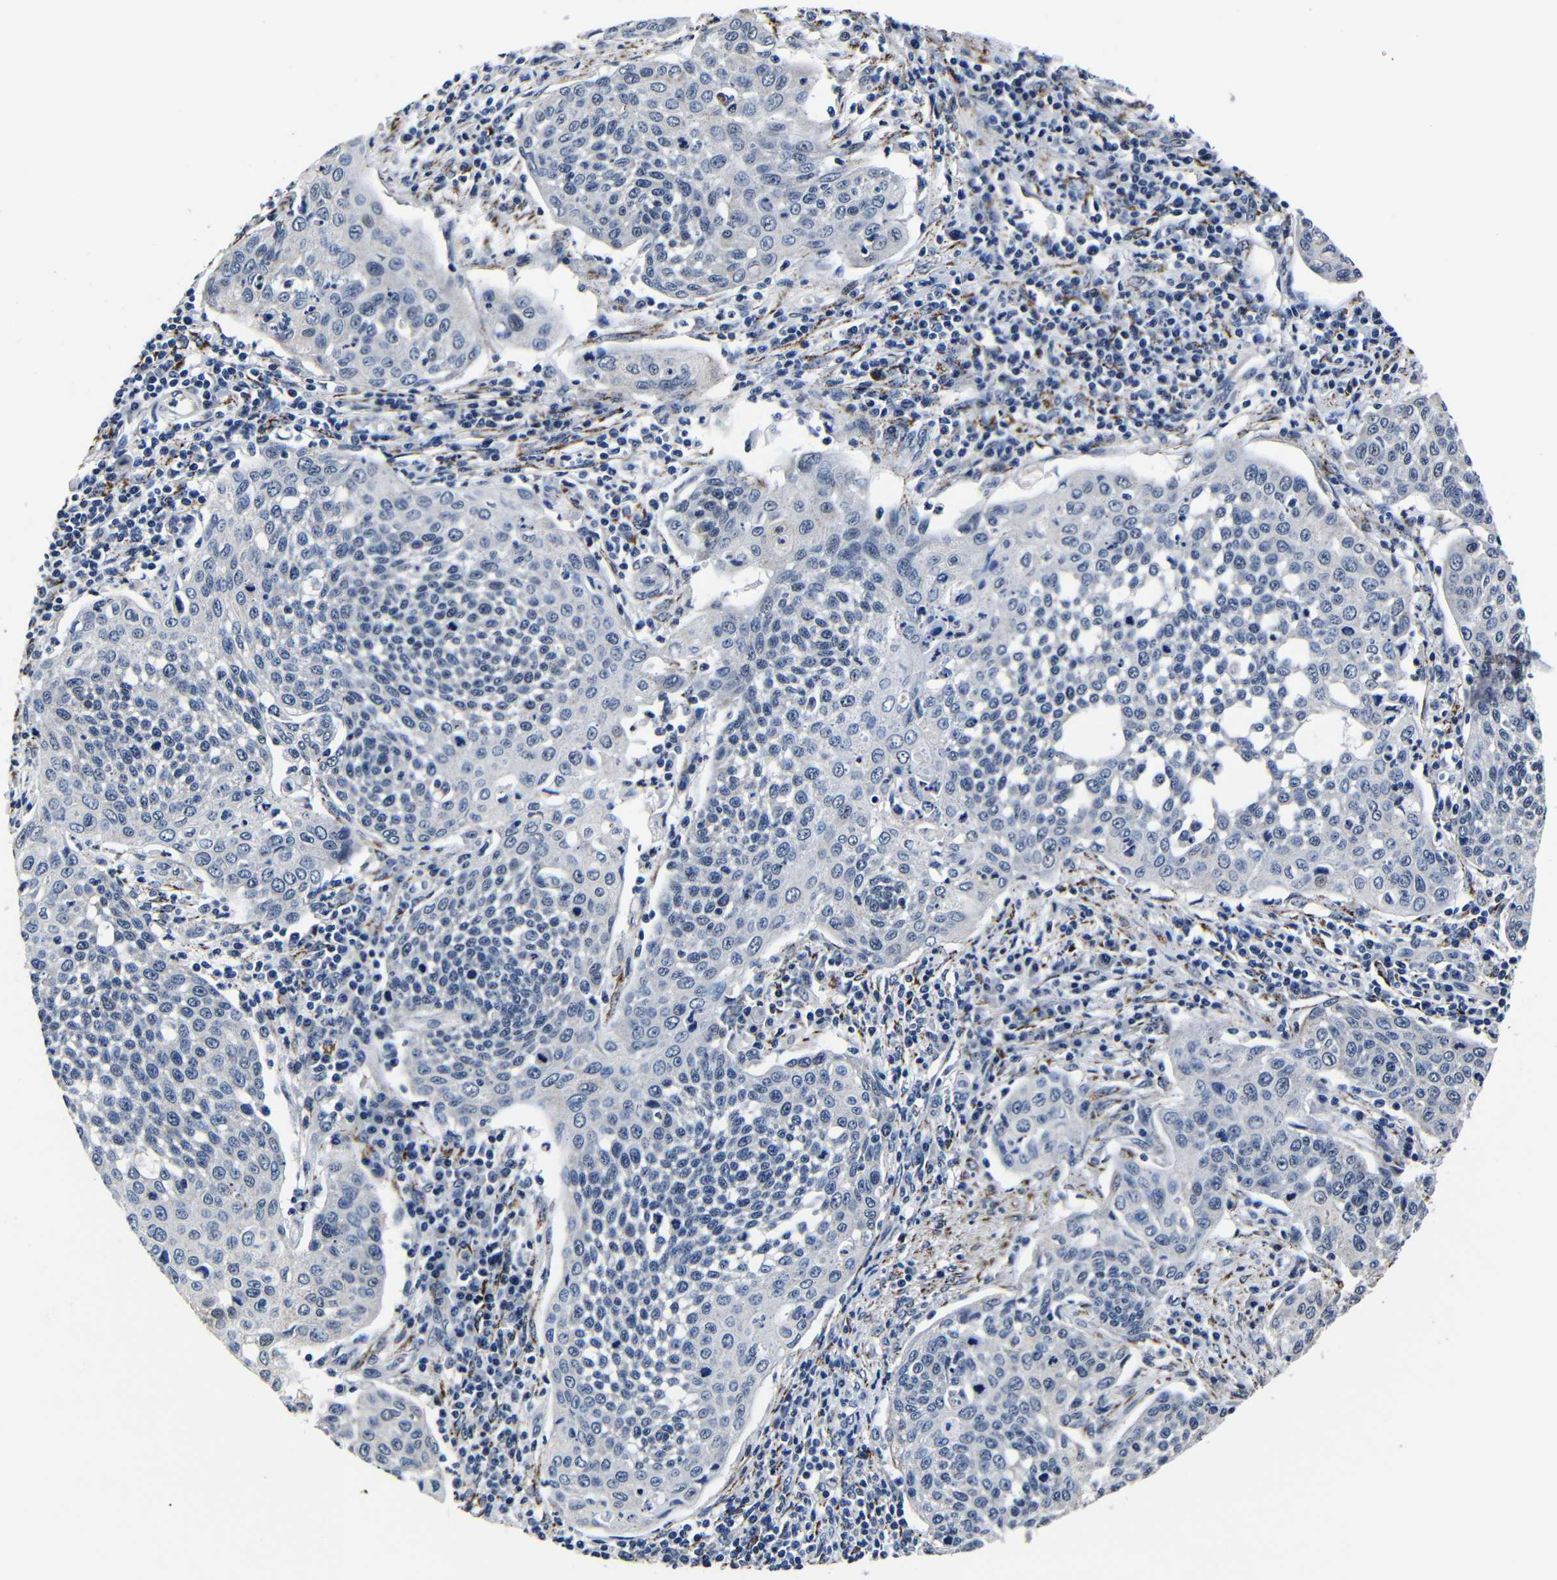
{"staining": {"intensity": "negative", "quantity": "none", "location": "none"}, "tissue": "cervical cancer", "cell_type": "Tumor cells", "image_type": "cancer", "snomed": [{"axis": "morphology", "description": "Squamous cell carcinoma, NOS"}, {"axis": "topography", "description": "Cervix"}], "caption": "High power microscopy histopathology image of an immunohistochemistry (IHC) micrograph of squamous cell carcinoma (cervical), revealing no significant staining in tumor cells. Nuclei are stained in blue.", "gene": "DEPP1", "patient": {"sex": "female", "age": 34}}